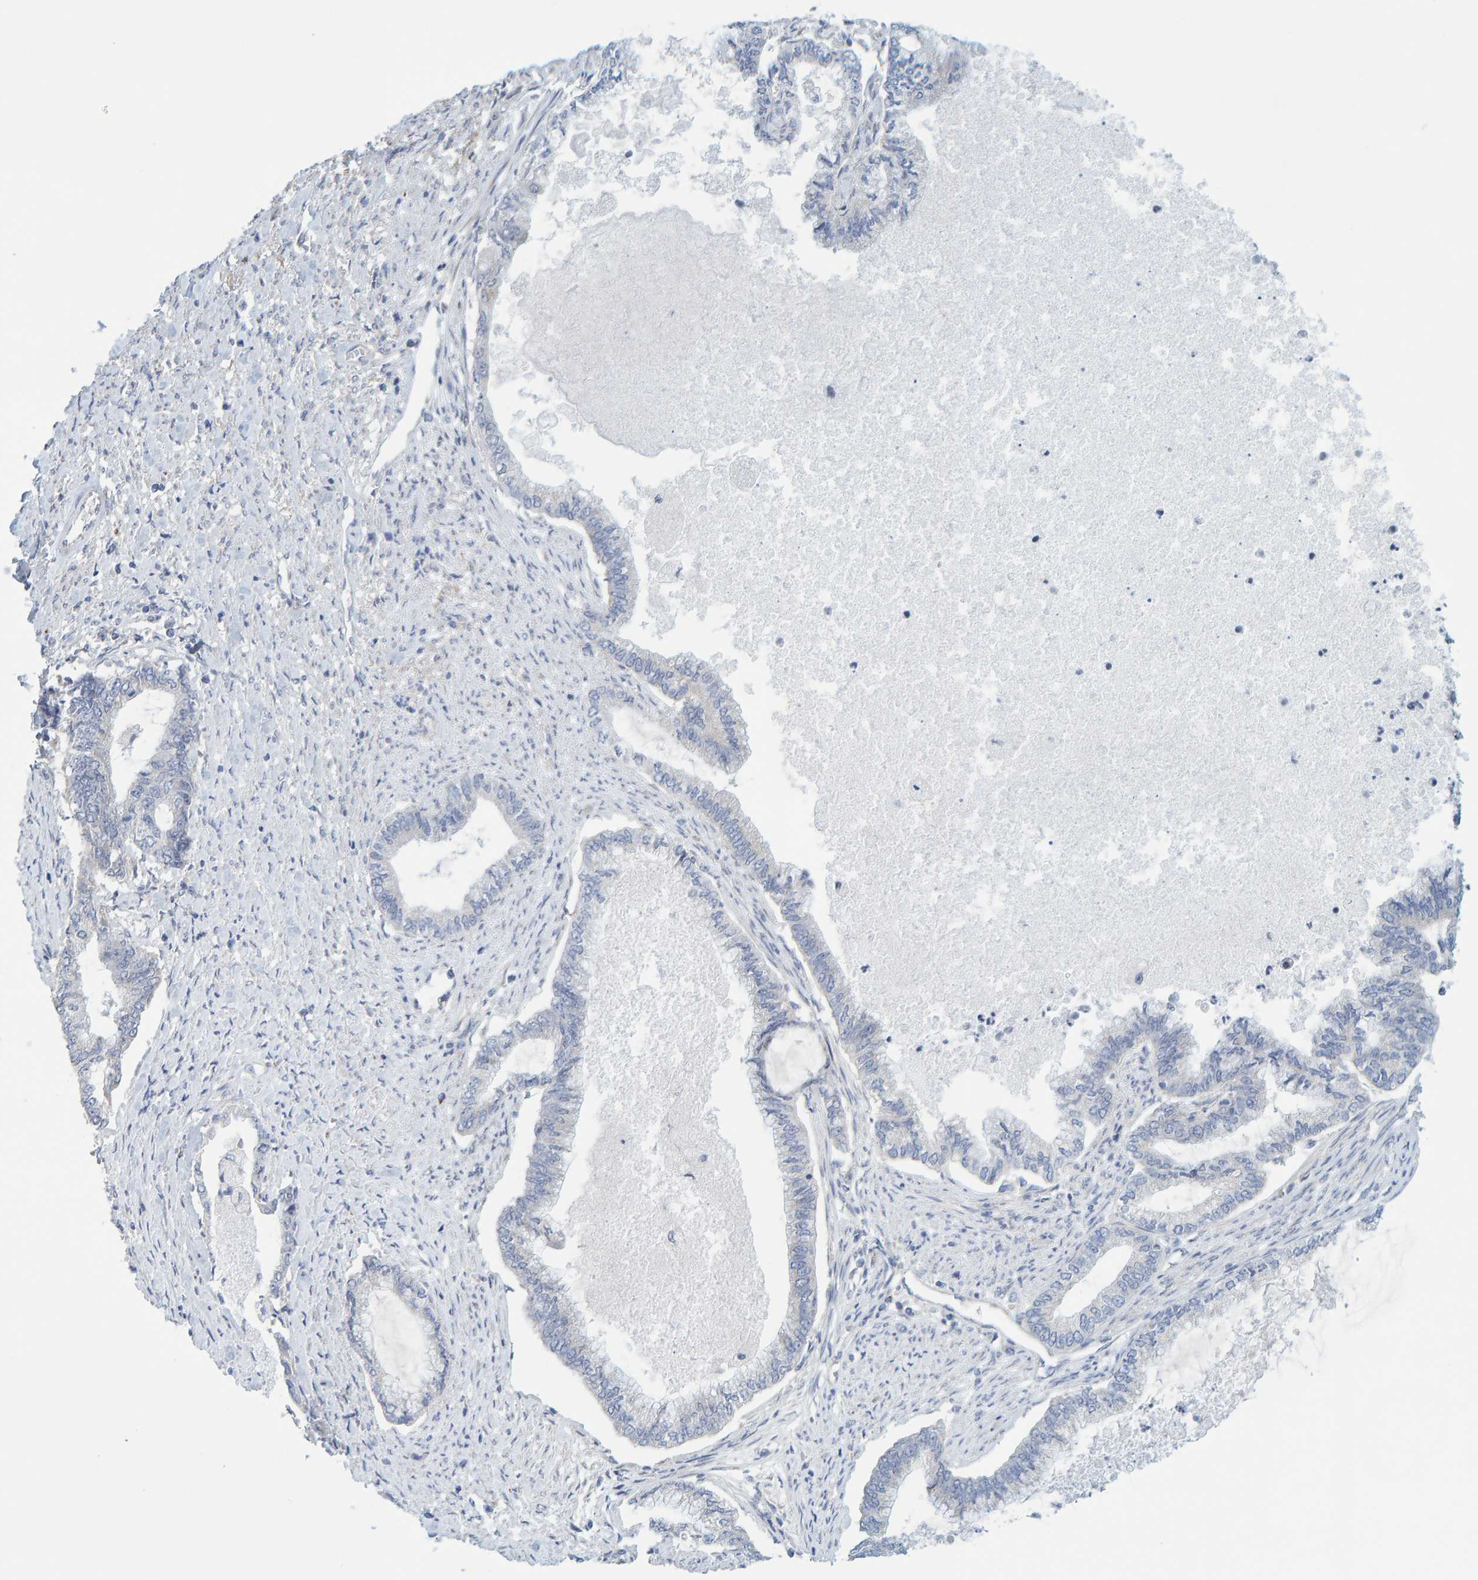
{"staining": {"intensity": "negative", "quantity": "none", "location": "none"}, "tissue": "endometrial cancer", "cell_type": "Tumor cells", "image_type": "cancer", "snomed": [{"axis": "morphology", "description": "Adenocarcinoma, NOS"}, {"axis": "topography", "description": "Endometrium"}], "caption": "Tumor cells show no significant protein expression in endometrial cancer (adenocarcinoma).", "gene": "ZC3H3", "patient": {"sex": "female", "age": 86}}